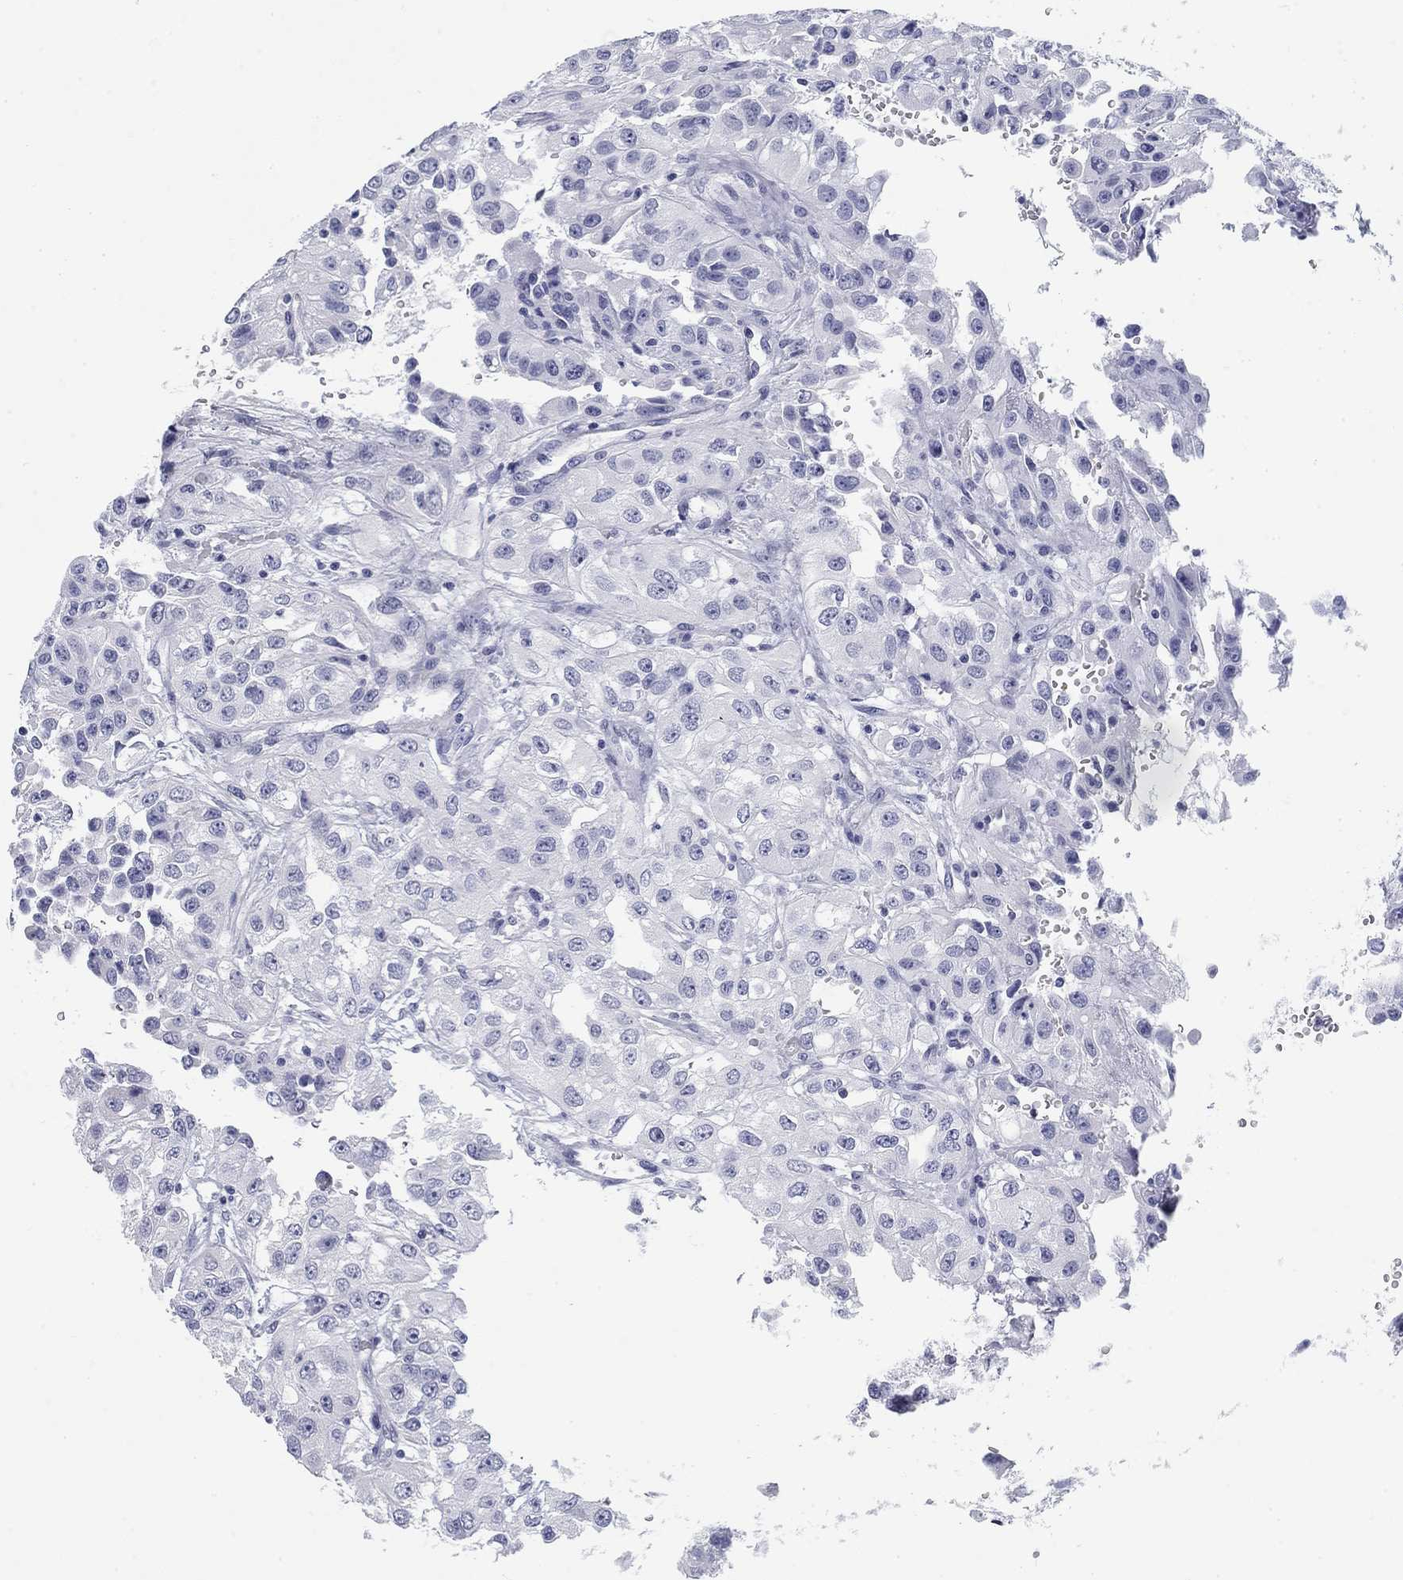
{"staining": {"intensity": "negative", "quantity": "none", "location": "none"}, "tissue": "renal cancer", "cell_type": "Tumor cells", "image_type": "cancer", "snomed": [{"axis": "morphology", "description": "Adenocarcinoma, NOS"}, {"axis": "topography", "description": "Kidney"}], "caption": "Renal cancer (adenocarcinoma) was stained to show a protein in brown. There is no significant positivity in tumor cells.", "gene": "CD79B", "patient": {"sex": "male", "age": 64}}